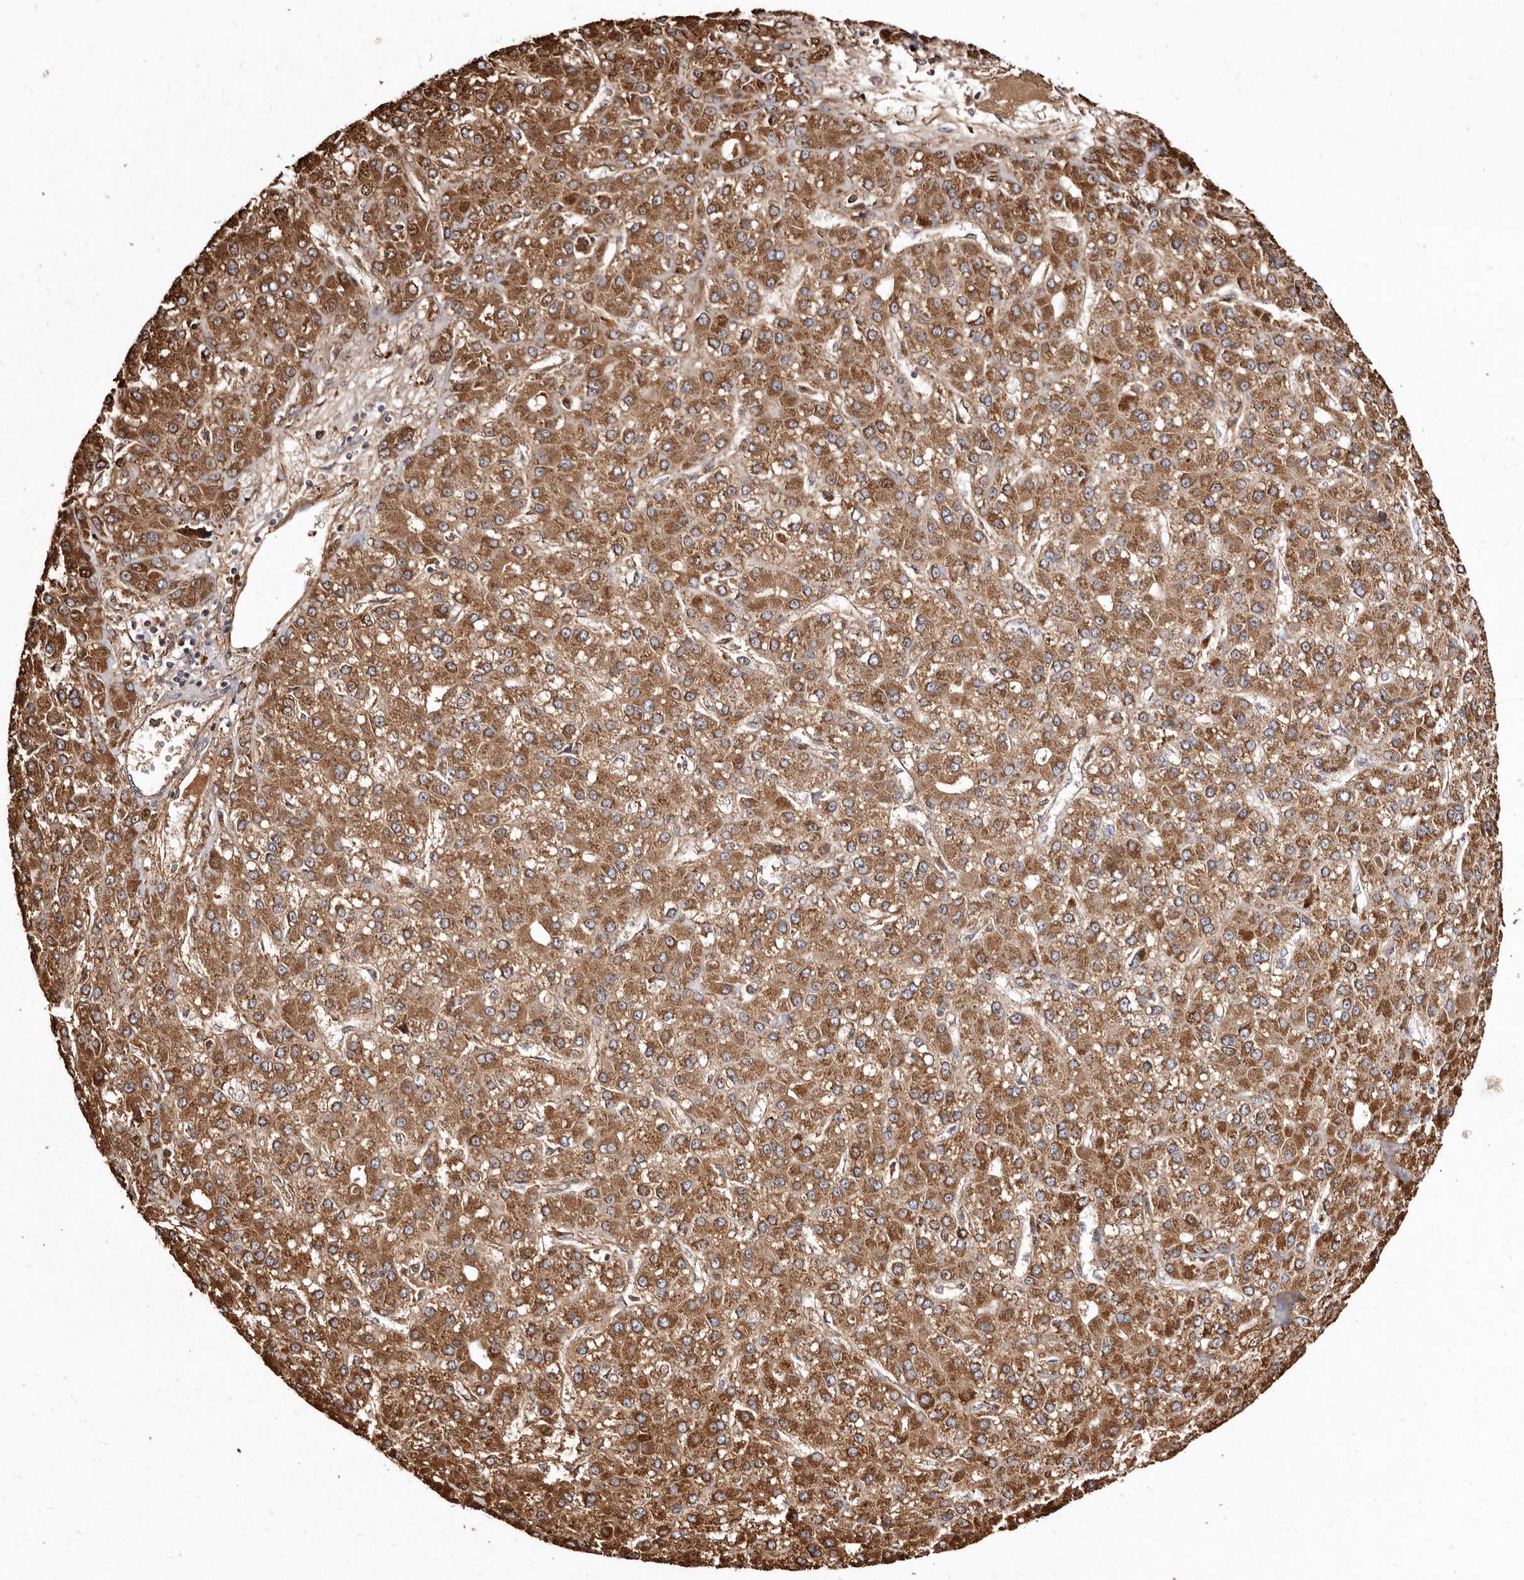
{"staining": {"intensity": "strong", "quantity": ">75%", "location": "cytoplasmic/membranous"}, "tissue": "liver cancer", "cell_type": "Tumor cells", "image_type": "cancer", "snomed": [{"axis": "morphology", "description": "Carcinoma, Hepatocellular, NOS"}, {"axis": "topography", "description": "Liver"}], "caption": "Hepatocellular carcinoma (liver) stained with IHC reveals strong cytoplasmic/membranous staining in approximately >75% of tumor cells. The staining was performed using DAB (3,3'-diaminobenzidine) to visualize the protein expression in brown, while the nuclei were stained in blue with hematoxylin (Magnification: 20x).", "gene": "LUZP1", "patient": {"sex": "male", "age": 67}}